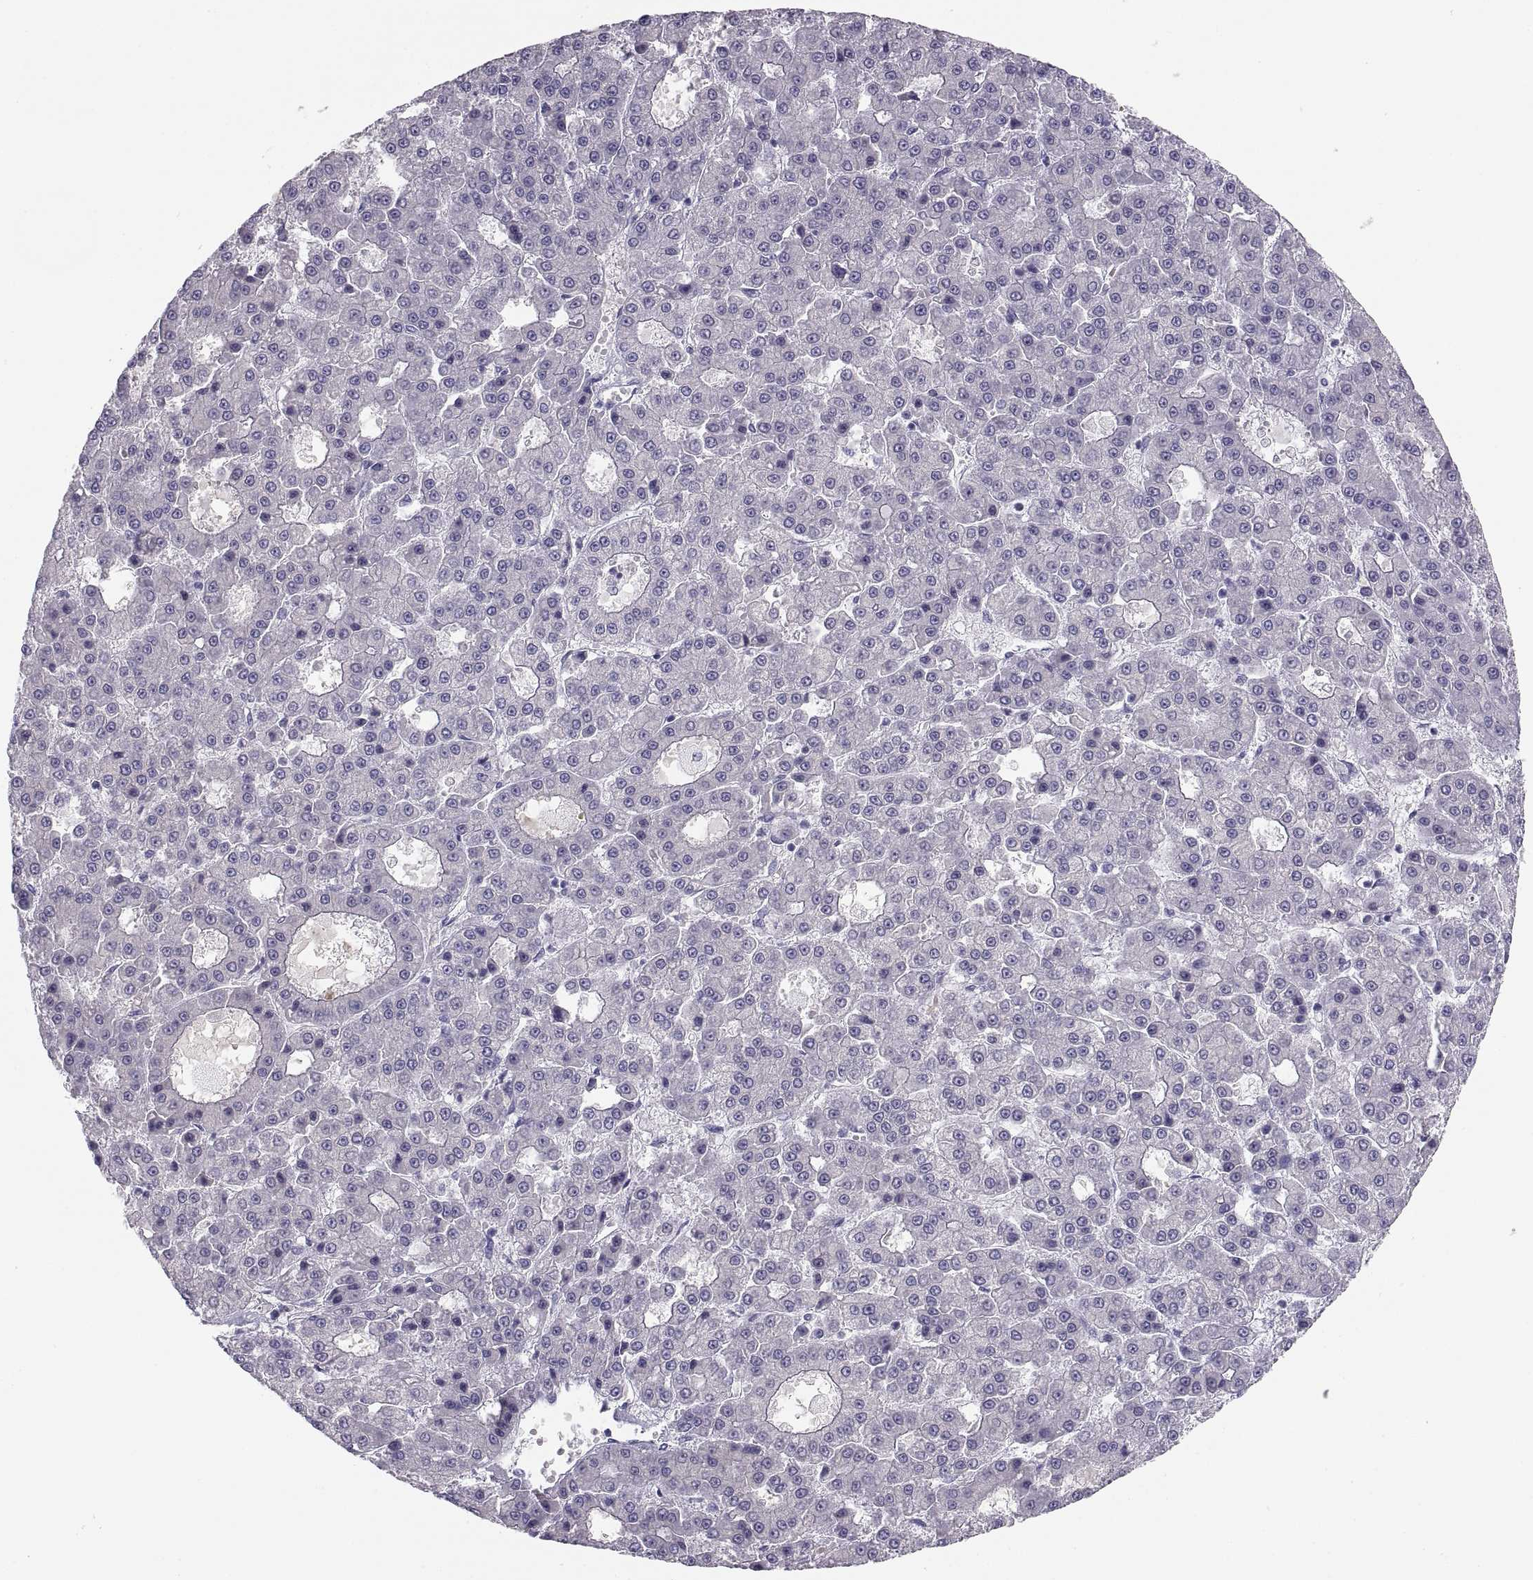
{"staining": {"intensity": "negative", "quantity": "none", "location": "none"}, "tissue": "liver cancer", "cell_type": "Tumor cells", "image_type": "cancer", "snomed": [{"axis": "morphology", "description": "Carcinoma, Hepatocellular, NOS"}, {"axis": "topography", "description": "Liver"}], "caption": "Tumor cells show no significant protein positivity in liver cancer.", "gene": "MAGEB2", "patient": {"sex": "male", "age": 70}}